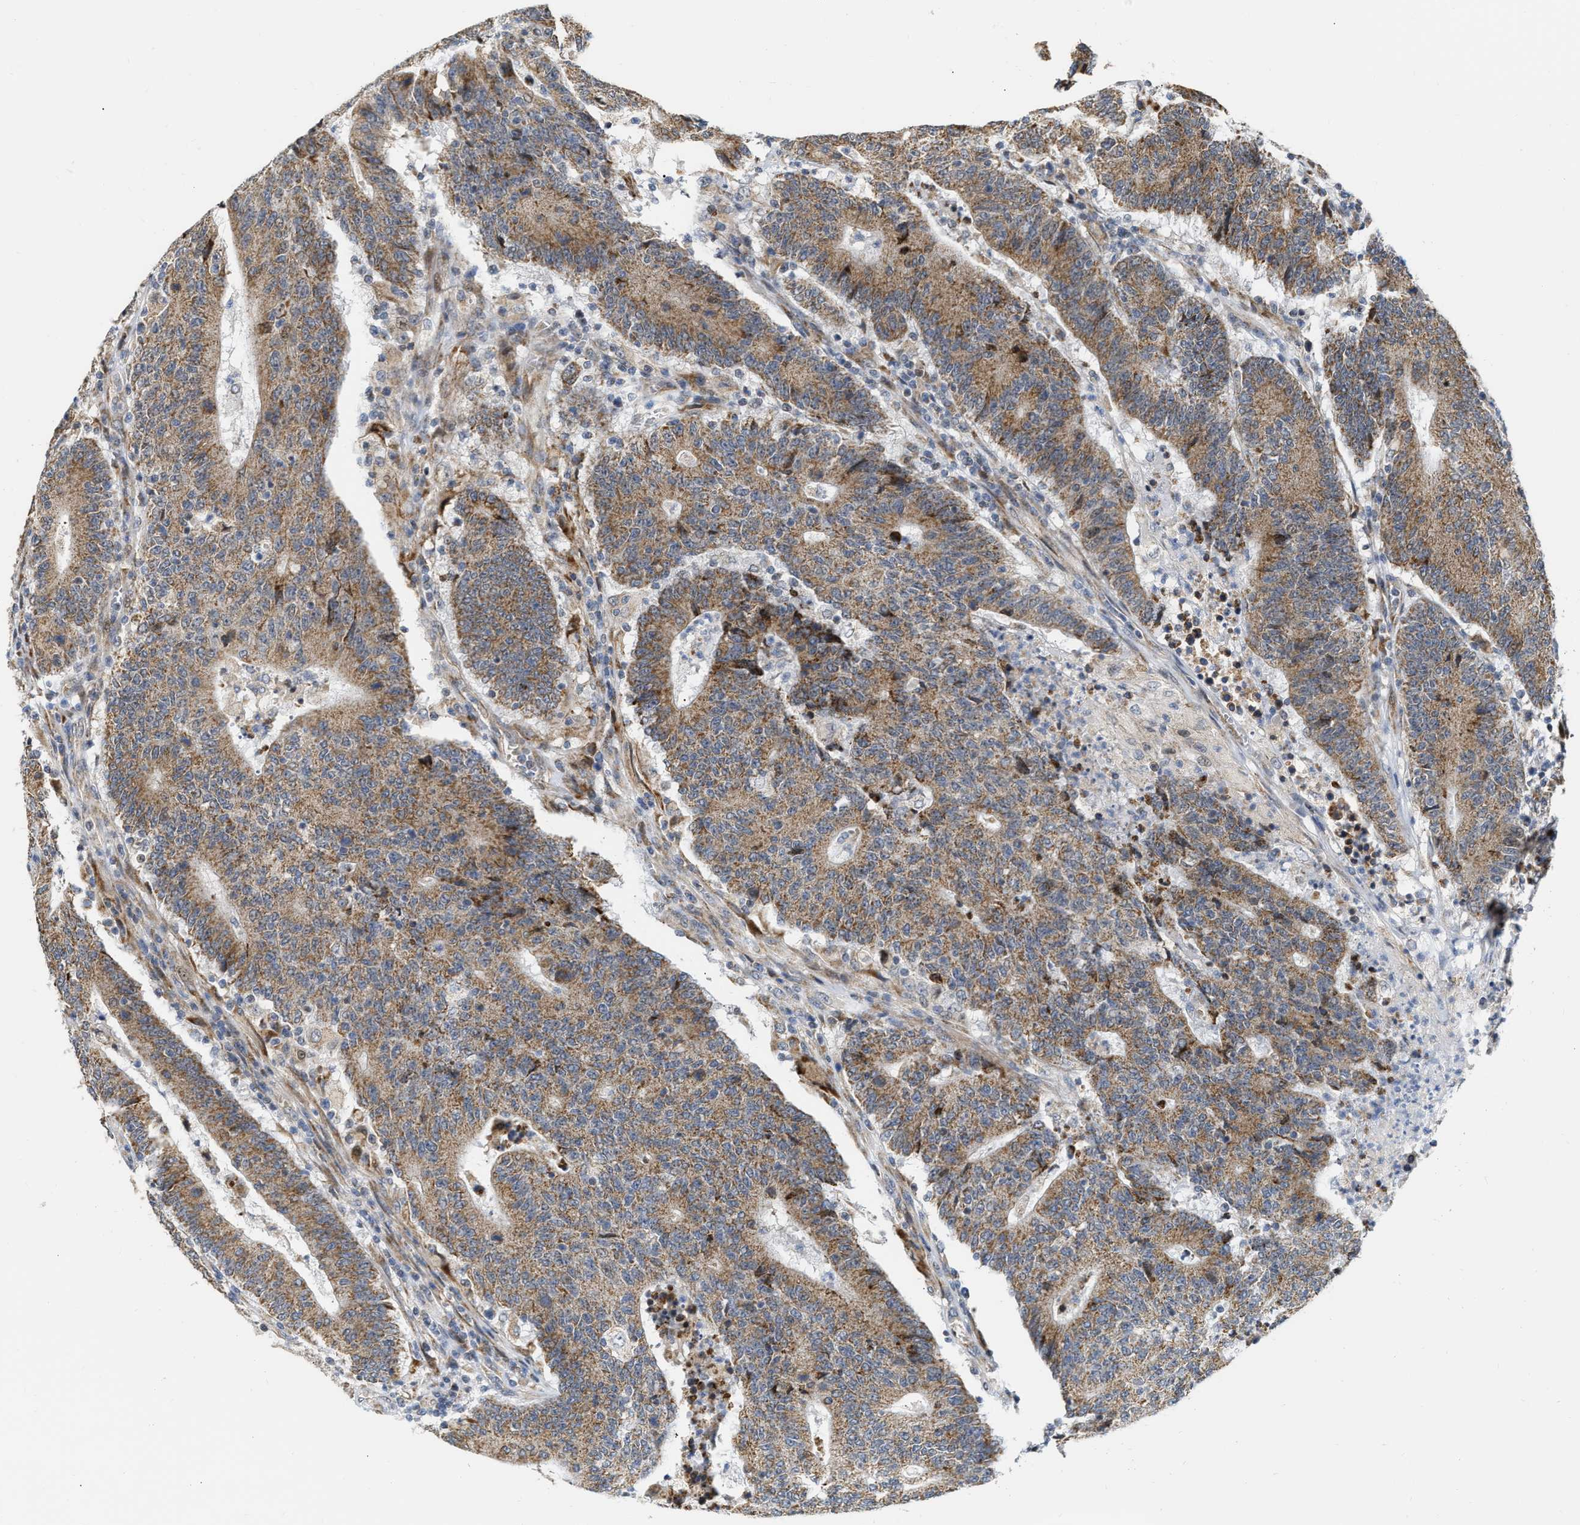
{"staining": {"intensity": "moderate", "quantity": ">75%", "location": "cytoplasmic/membranous"}, "tissue": "colorectal cancer", "cell_type": "Tumor cells", "image_type": "cancer", "snomed": [{"axis": "morphology", "description": "Normal tissue, NOS"}, {"axis": "morphology", "description": "Adenocarcinoma, NOS"}, {"axis": "topography", "description": "Colon"}], "caption": "Protein expression by immunohistochemistry (IHC) demonstrates moderate cytoplasmic/membranous positivity in approximately >75% of tumor cells in colorectal cancer (adenocarcinoma). Using DAB (3,3'-diaminobenzidine) (brown) and hematoxylin (blue) stains, captured at high magnification using brightfield microscopy.", "gene": "DEPTOR", "patient": {"sex": "female", "age": 75}}